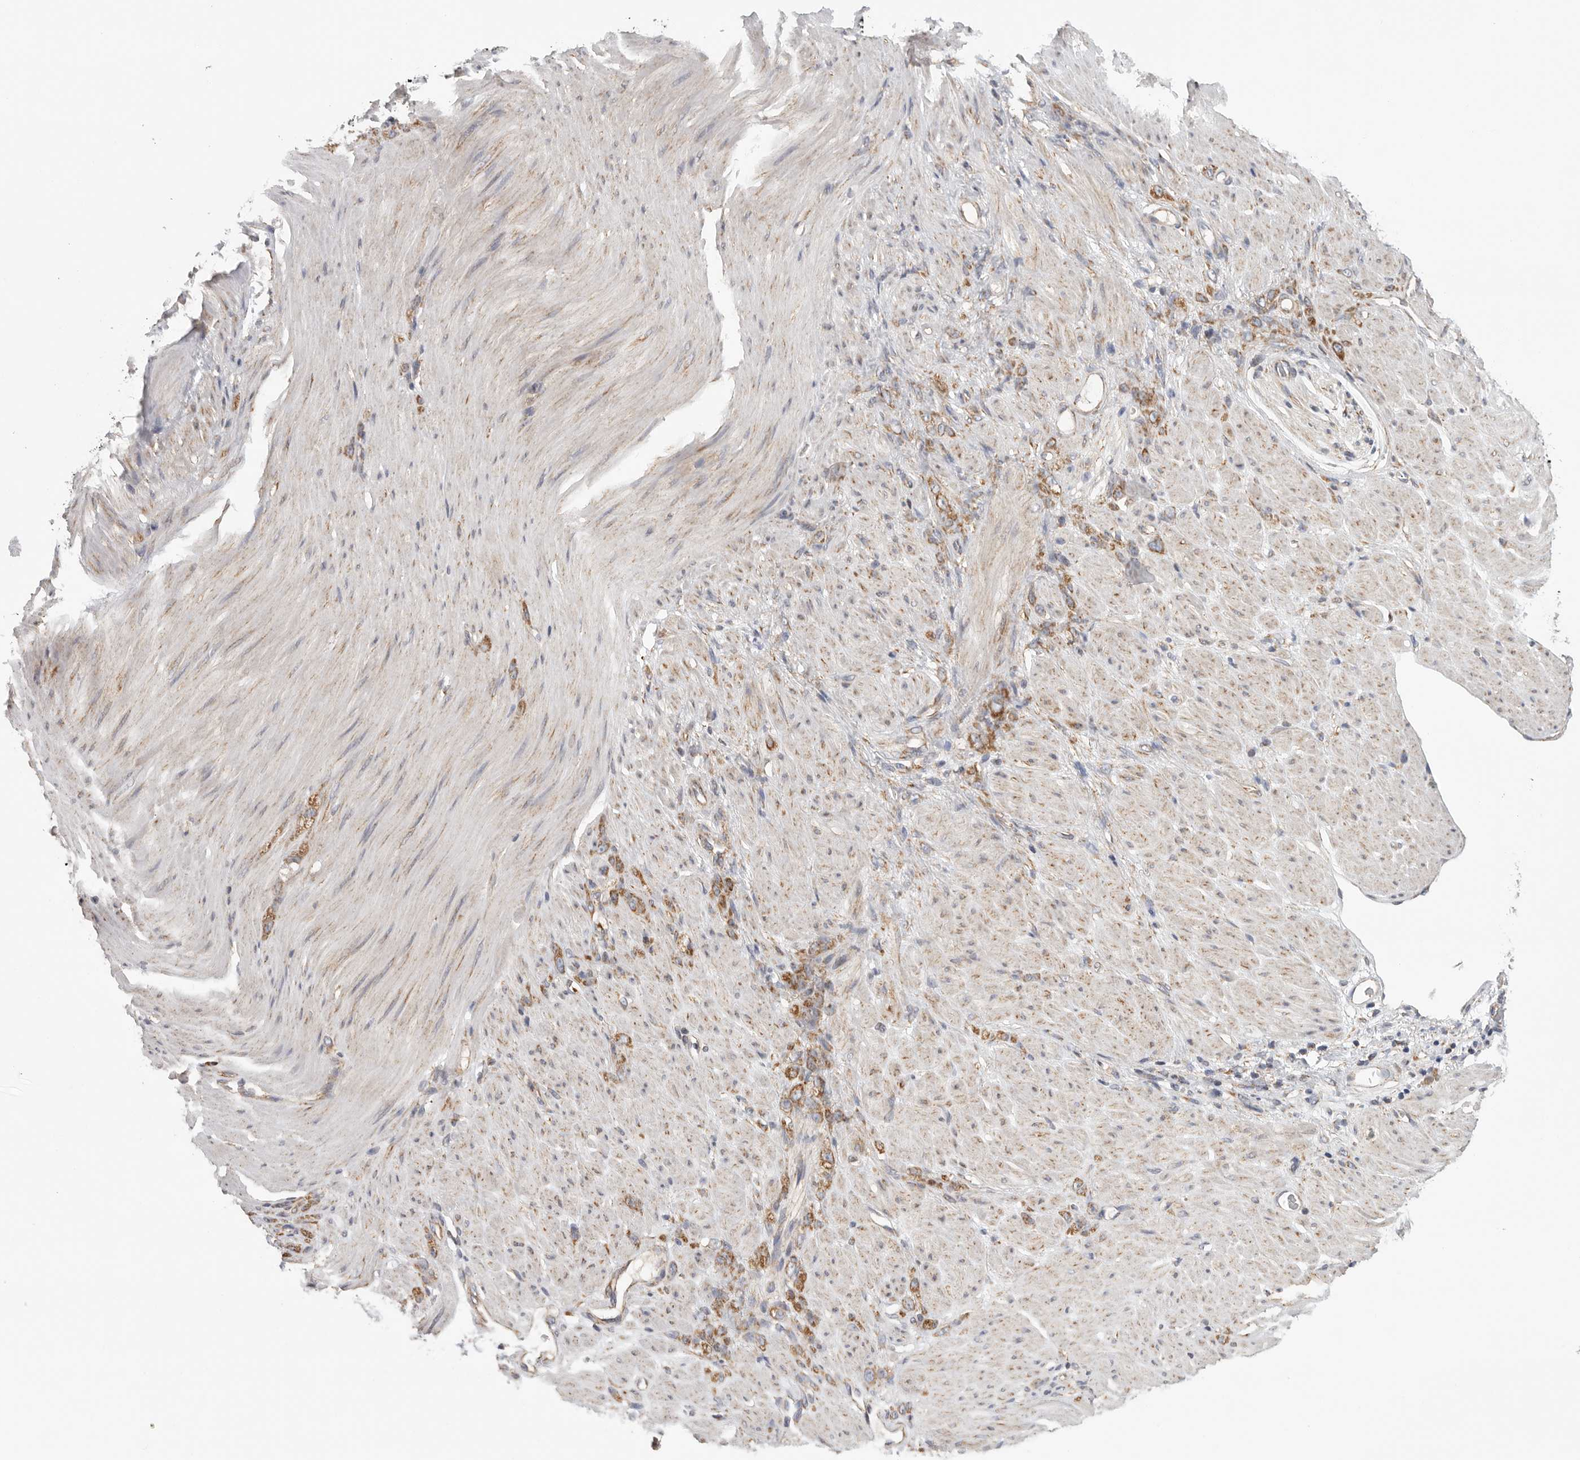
{"staining": {"intensity": "moderate", "quantity": ">75%", "location": "cytoplasmic/membranous"}, "tissue": "stomach cancer", "cell_type": "Tumor cells", "image_type": "cancer", "snomed": [{"axis": "morphology", "description": "Normal tissue, NOS"}, {"axis": "morphology", "description": "Adenocarcinoma, NOS"}, {"axis": "topography", "description": "Stomach"}], "caption": "Immunohistochemical staining of human stomach cancer exhibits moderate cytoplasmic/membranous protein positivity in about >75% of tumor cells.", "gene": "FKBP8", "patient": {"sex": "male", "age": 82}}